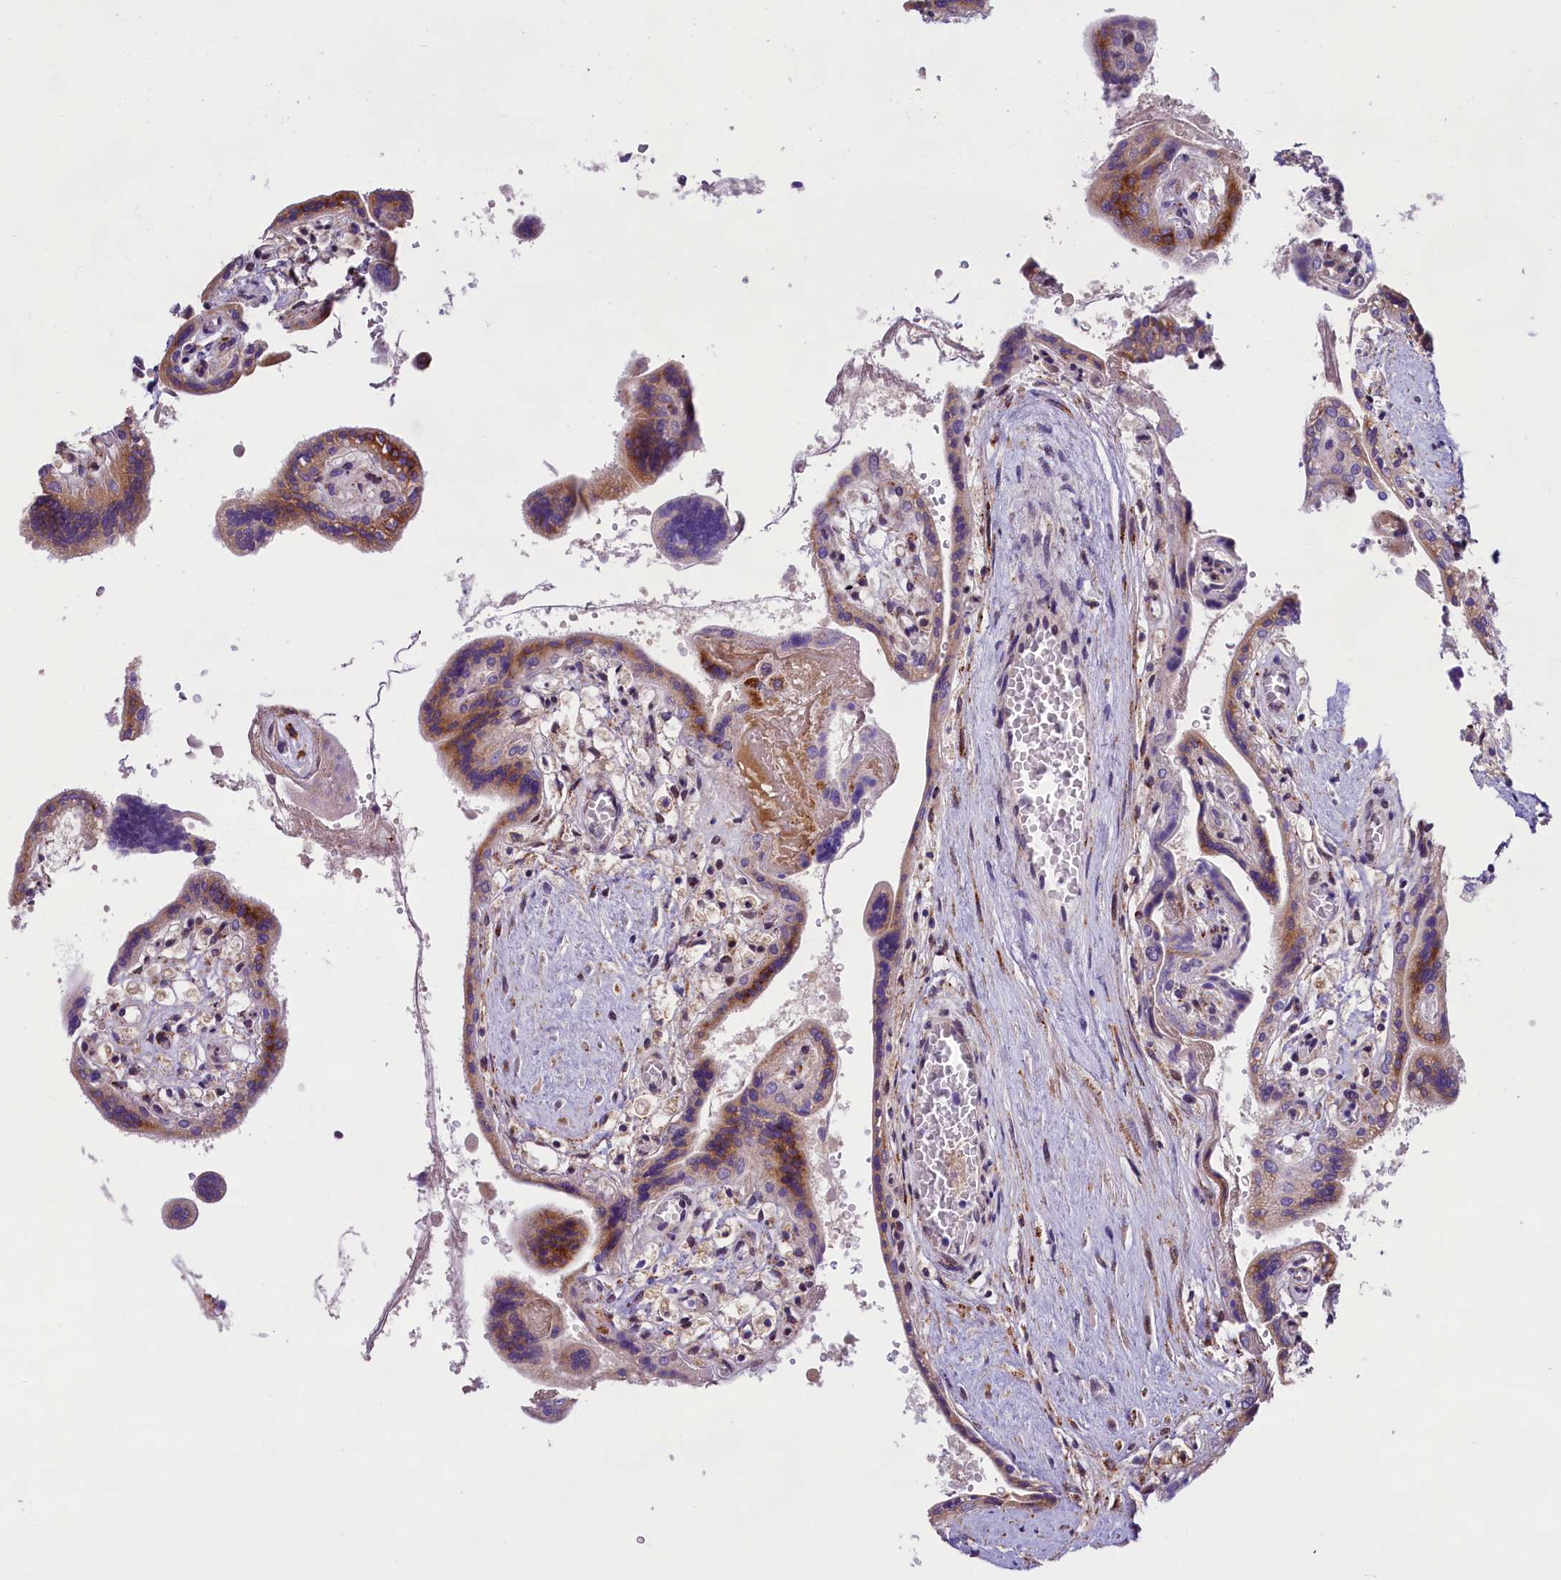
{"staining": {"intensity": "moderate", "quantity": "<25%", "location": "cytoplasmic/membranous,nuclear"}, "tissue": "placenta", "cell_type": "Trophoblastic cells", "image_type": "normal", "snomed": [{"axis": "morphology", "description": "Normal tissue, NOS"}, {"axis": "topography", "description": "Placenta"}], "caption": "Immunohistochemical staining of unremarkable placenta exhibits <25% levels of moderate cytoplasmic/membranous,nuclear protein staining in about <25% of trophoblastic cells. Using DAB (3,3'-diaminobenzidine) (brown) and hematoxylin (blue) stains, captured at high magnification using brightfield microscopy.", "gene": "FBXO45", "patient": {"sex": "female", "age": 37}}